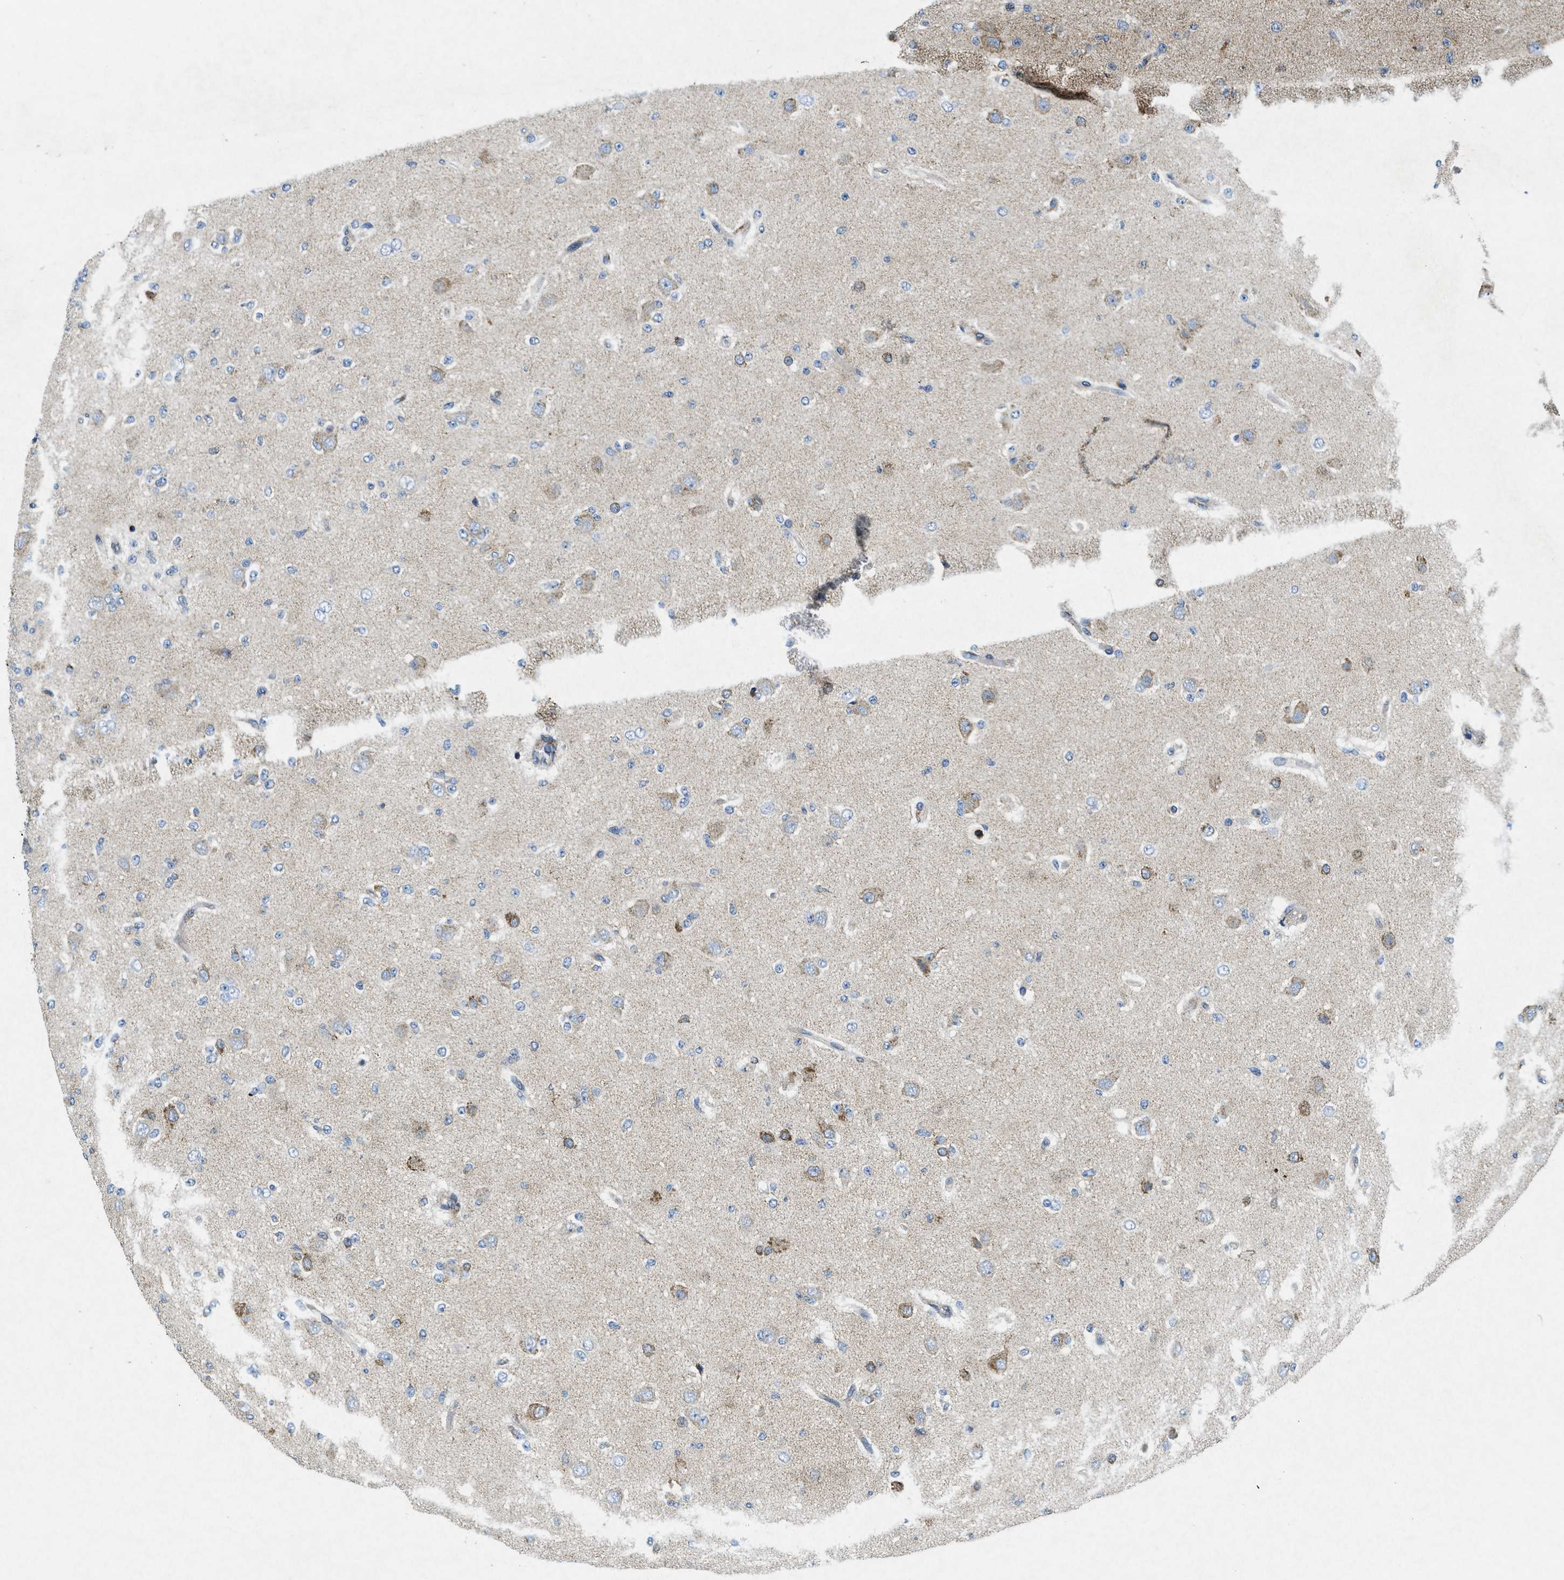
{"staining": {"intensity": "weak", "quantity": "<25%", "location": "cytoplasmic/membranous"}, "tissue": "glioma", "cell_type": "Tumor cells", "image_type": "cancer", "snomed": [{"axis": "morphology", "description": "Glioma, malignant, Low grade"}, {"axis": "topography", "description": "Brain"}], "caption": "The image demonstrates no significant staining in tumor cells of glioma.", "gene": "CSPG4", "patient": {"sex": "male", "age": 38}}